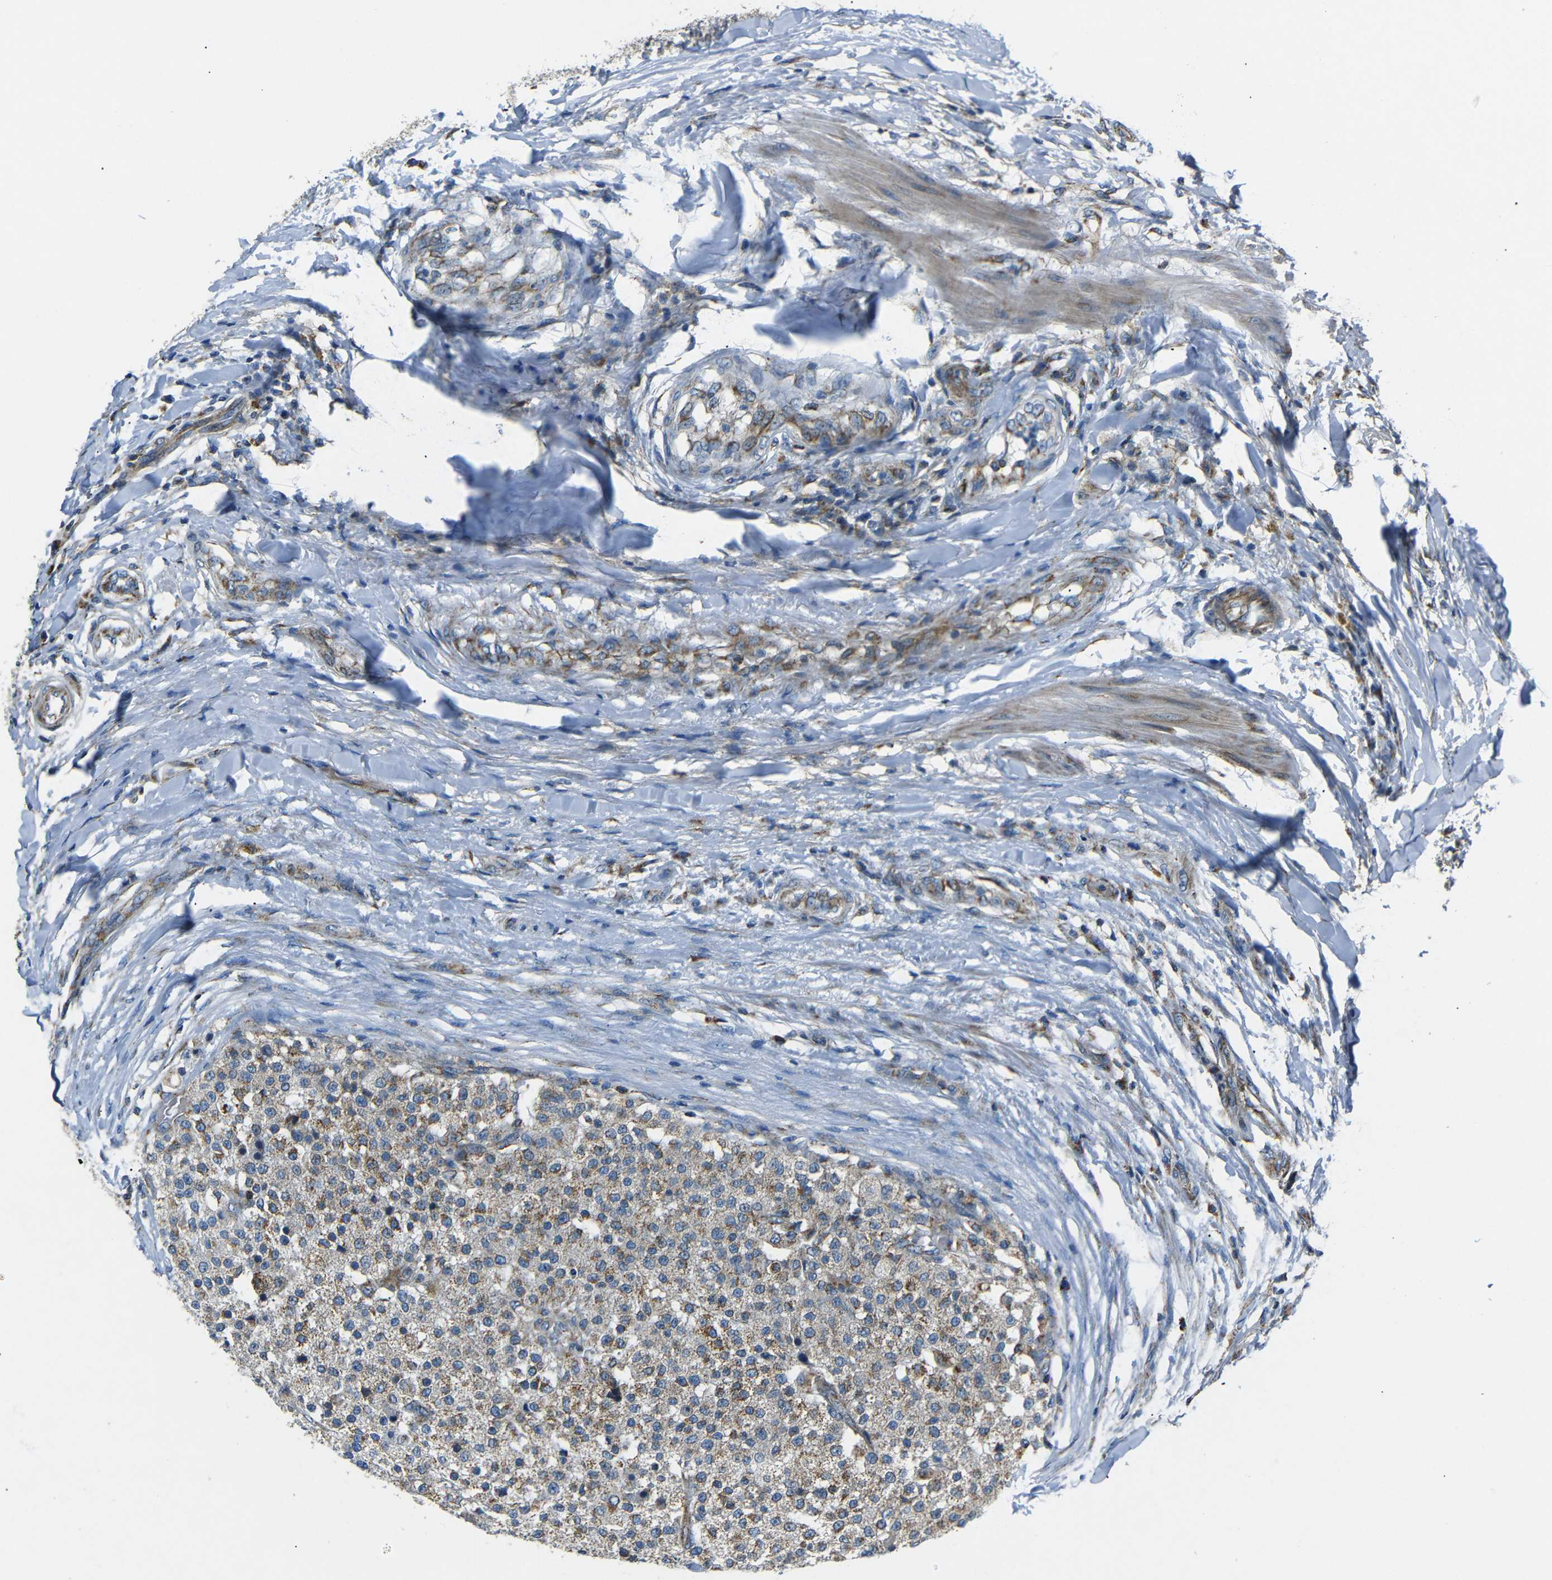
{"staining": {"intensity": "moderate", "quantity": "<25%", "location": "cytoplasmic/membranous"}, "tissue": "testis cancer", "cell_type": "Tumor cells", "image_type": "cancer", "snomed": [{"axis": "morphology", "description": "Seminoma, NOS"}, {"axis": "topography", "description": "Testis"}], "caption": "The micrograph exhibits staining of testis cancer, revealing moderate cytoplasmic/membranous protein positivity (brown color) within tumor cells.", "gene": "NETO2", "patient": {"sex": "male", "age": 59}}